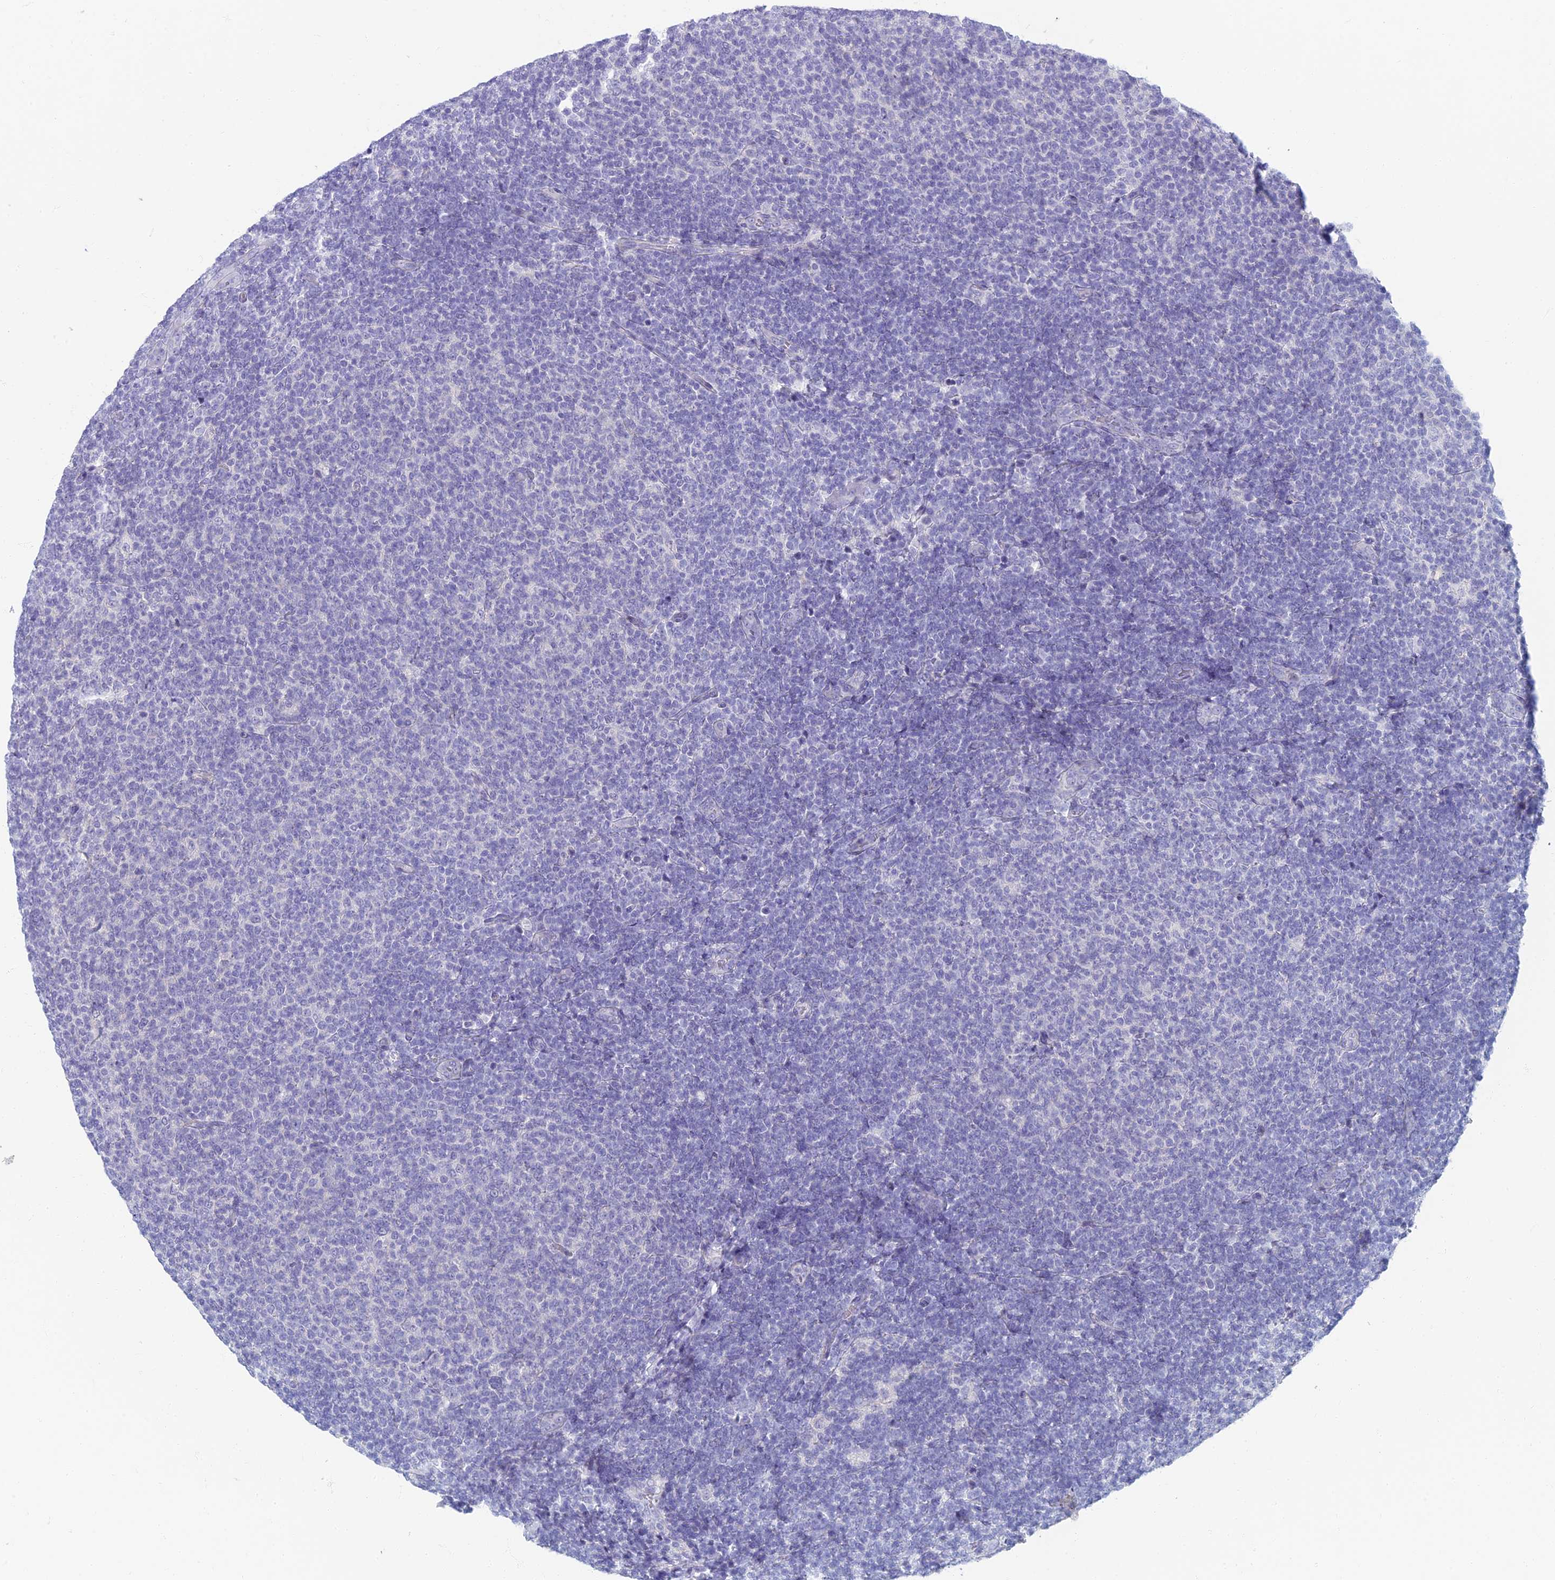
{"staining": {"intensity": "negative", "quantity": "none", "location": "none"}, "tissue": "lymphoma", "cell_type": "Tumor cells", "image_type": "cancer", "snomed": [{"axis": "morphology", "description": "Malignant lymphoma, non-Hodgkin's type, Low grade"}, {"axis": "topography", "description": "Lymph node"}], "caption": "Immunohistochemistry photomicrograph of neoplastic tissue: human lymphoma stained with DAB reveals no significant protein positivity in tumor cells. (Stains: DAB (3,3'-diaminobenzidine) immunohistochemistry (IHC) with hematoxylin counter stain, Microscopy: brightfield microscopy at high magnification).", "gene": "NEURL1", "patient": {"sex": "male", "age": 66}}